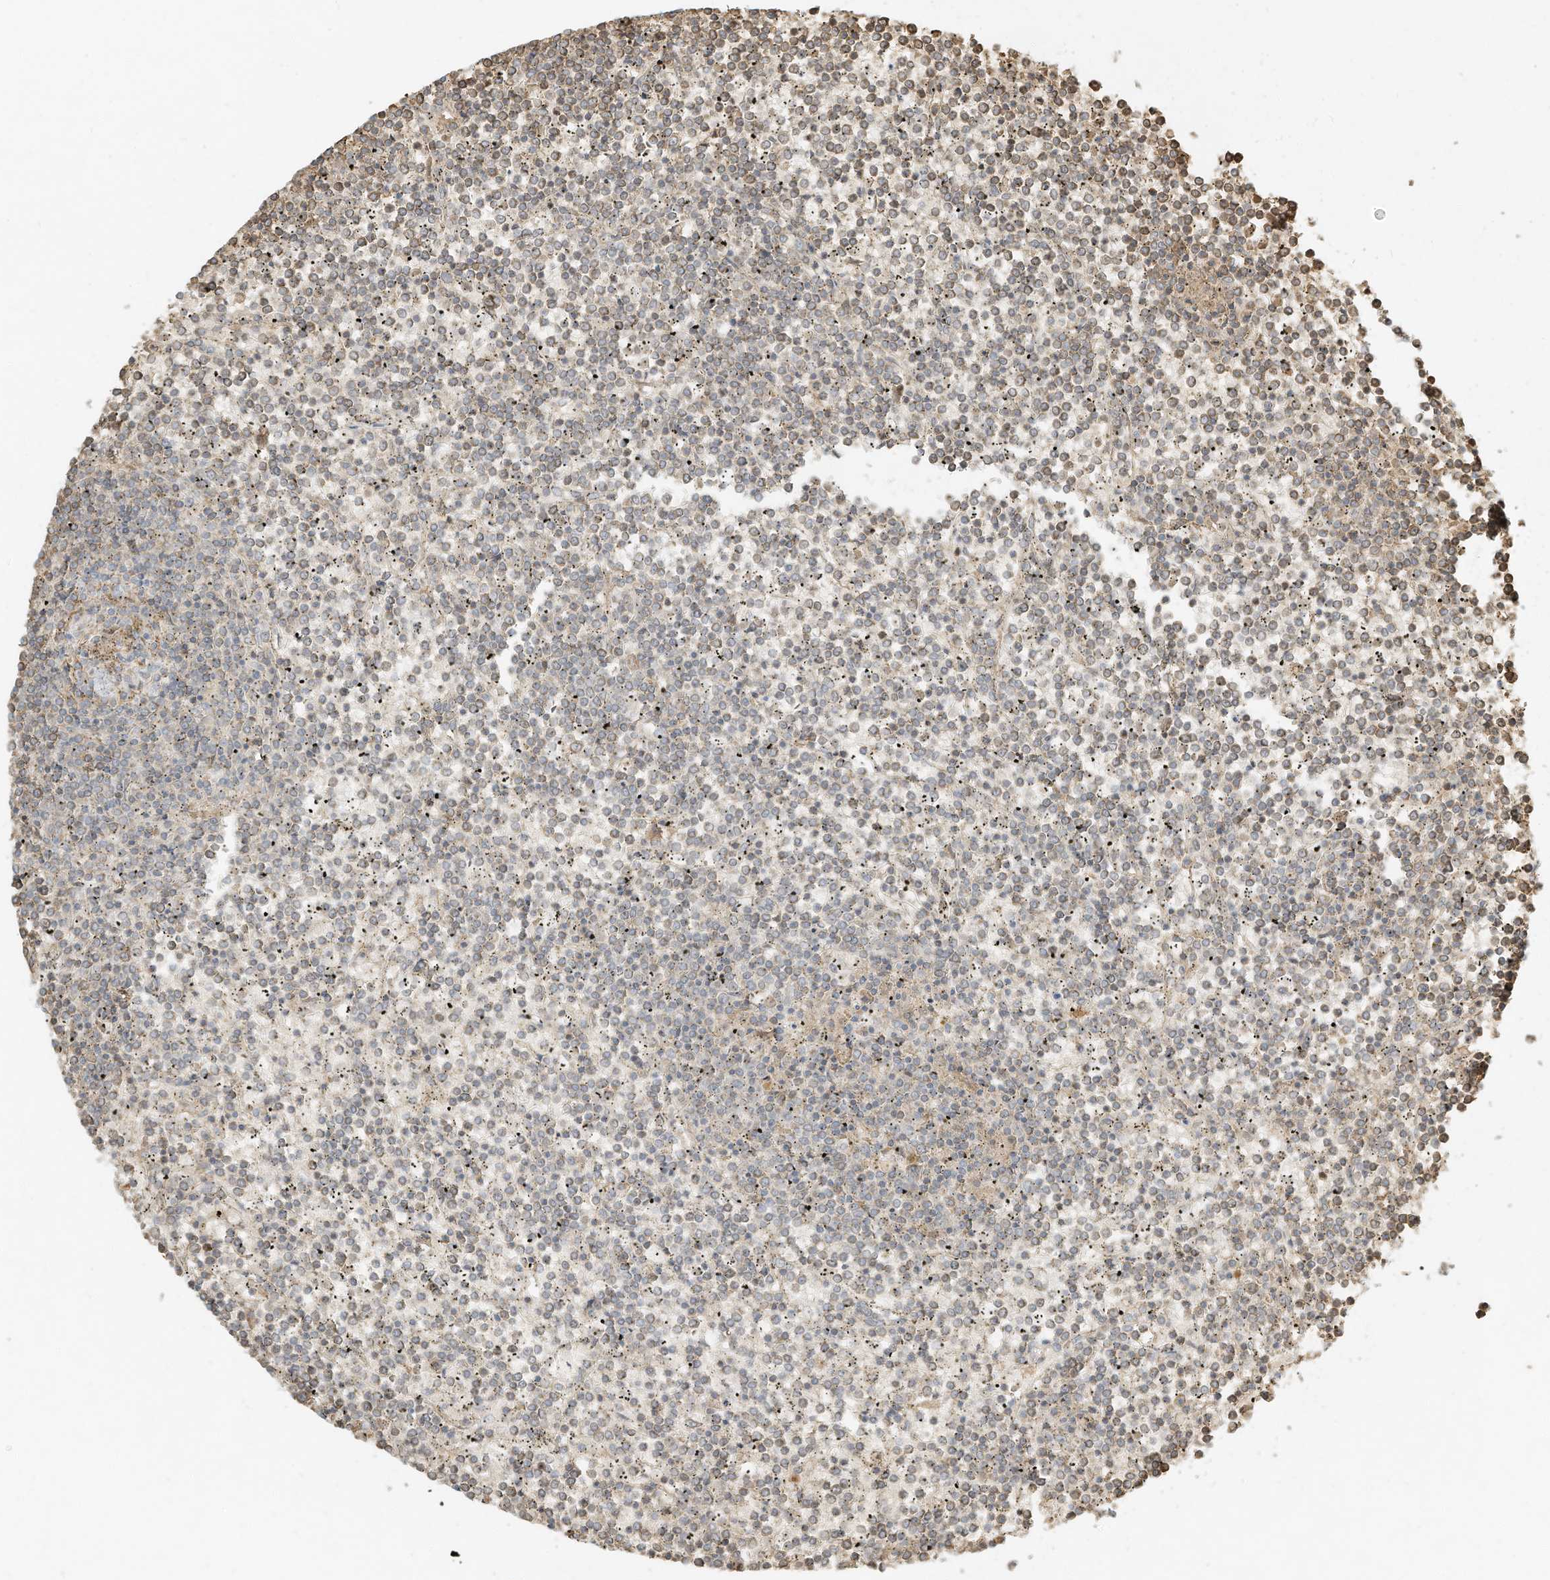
{"staining": {"intensity": "weak", "quantity": "25%-75%", "location": "cytoplasmic/membranous"}, "tissue": "lymphoma", "cell_type": "Tumor cells", "image_type": "cancer", "snomed": [{"axis": "morphology", "description": "Malignant lymphoma, non-Hodgkin's type, Low grade"}, {"axis": "topography", "description": "Spleen"}], "caption": "Weak cytoplasmic/membranous positivity for a protein is present in about 25%-75% of tumor cells of lymphoma using immunohistochemistry (IHC).", "gene": "OFD1", "patient": {"sex": "female", "age": 19}}